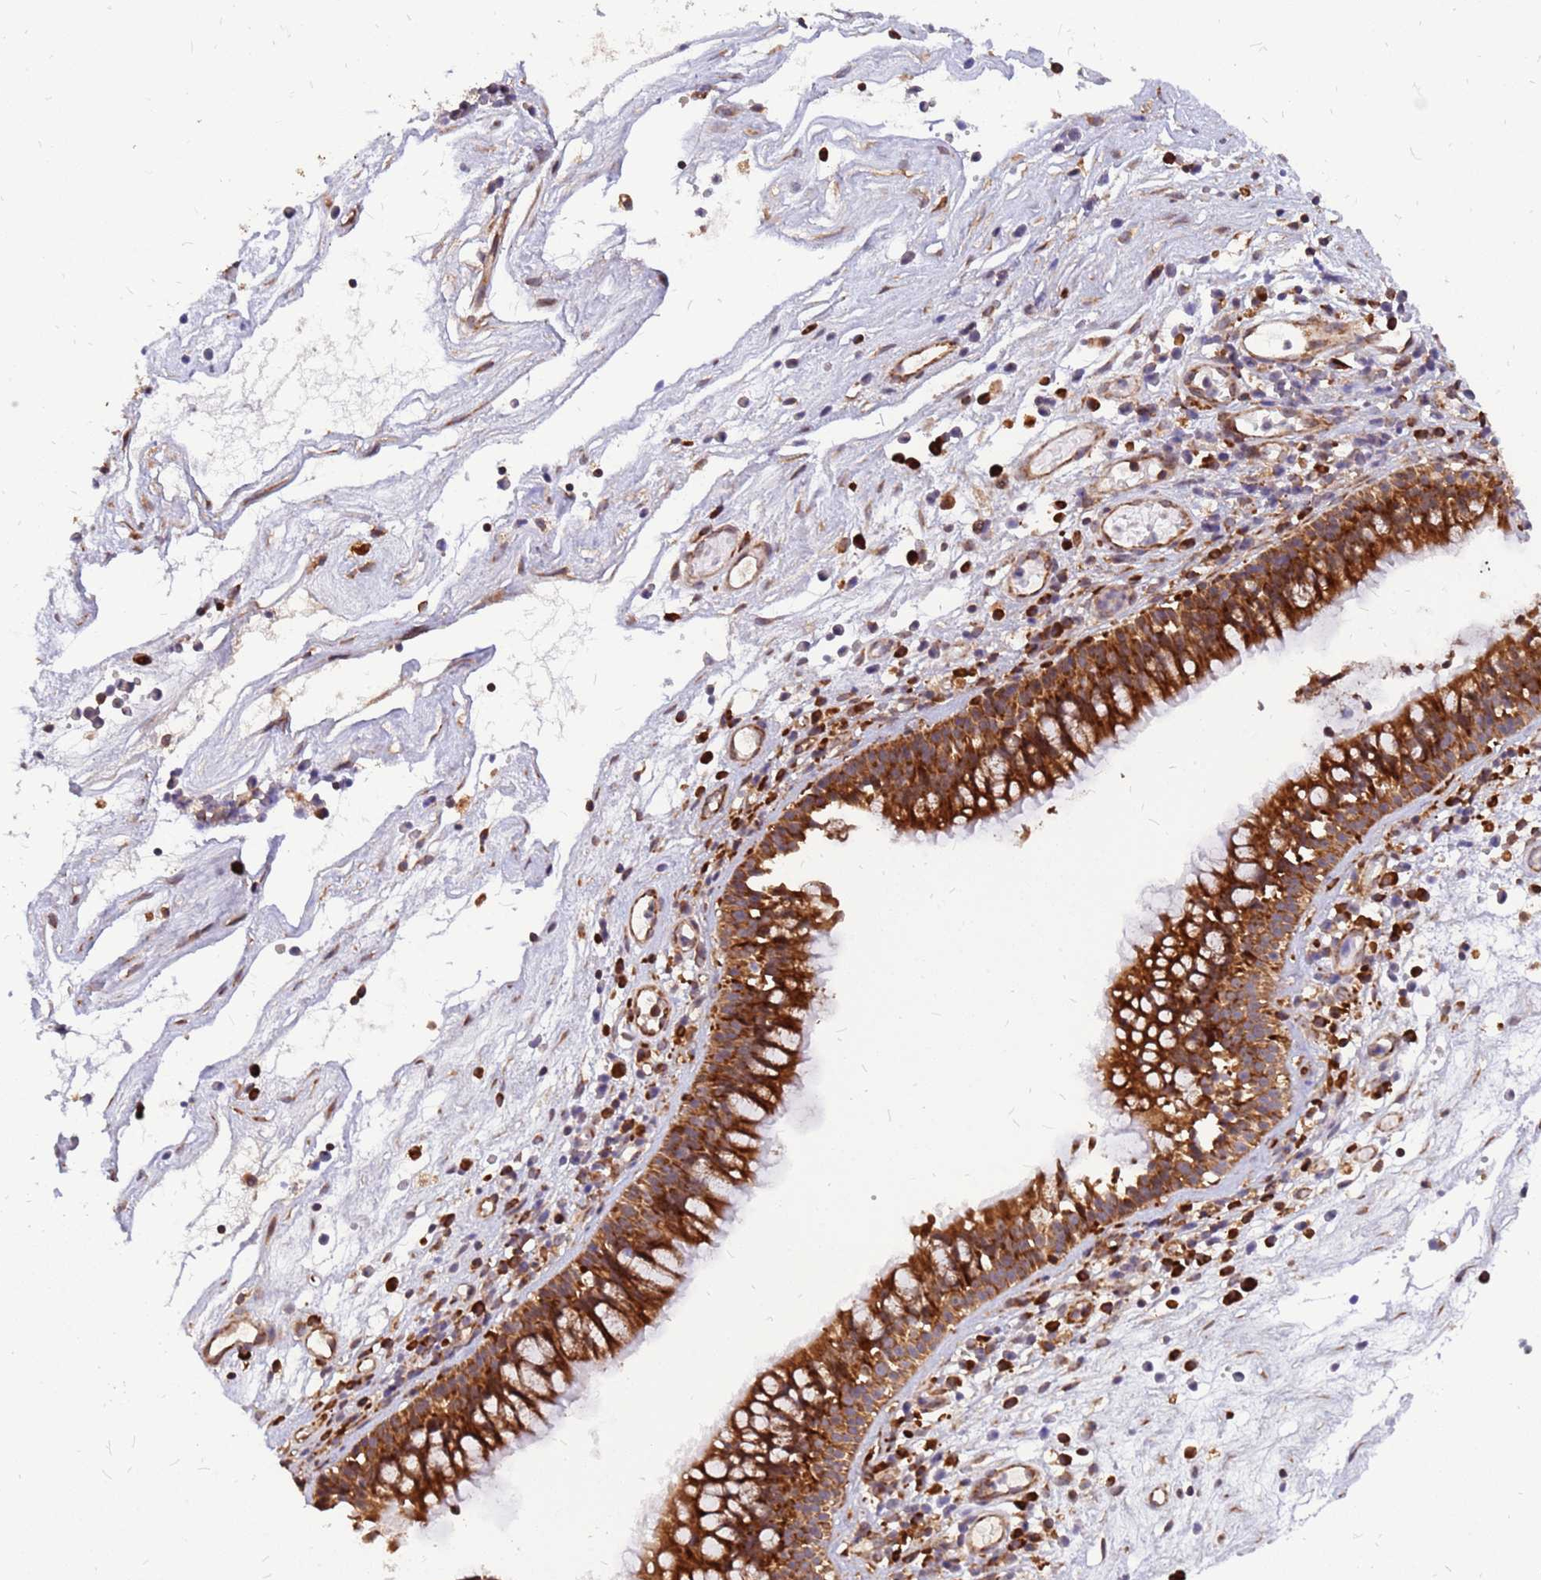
{"staining": {"intensity": "strong", "quantity": ">75%", "location": "cytoplasmic/membranous"}, "tissue": "nasopharynx", "cell_type": "Respiratory epithelial cells", "image_type": "normal", "snomed": [{"axis": "morphology", "description": "Normal tissue, NOS"}, {"axis": "morphology", "description": "Inflammation, NOS"}, {"axis": "morphology", "description": "Malignant melanoma, Metastatic site"}, {"axis": "topography", "description": "Nasopharynx"}], "caption": "Immunohistochemistry (IHC) of benign nasopharynx demonstrates high levels of strong cytoplasmic/membranous positivity in about >75% of respiratory epithelial cells.", "gene": "RPL8", "patient": {"sex": "male", "age": 70}}